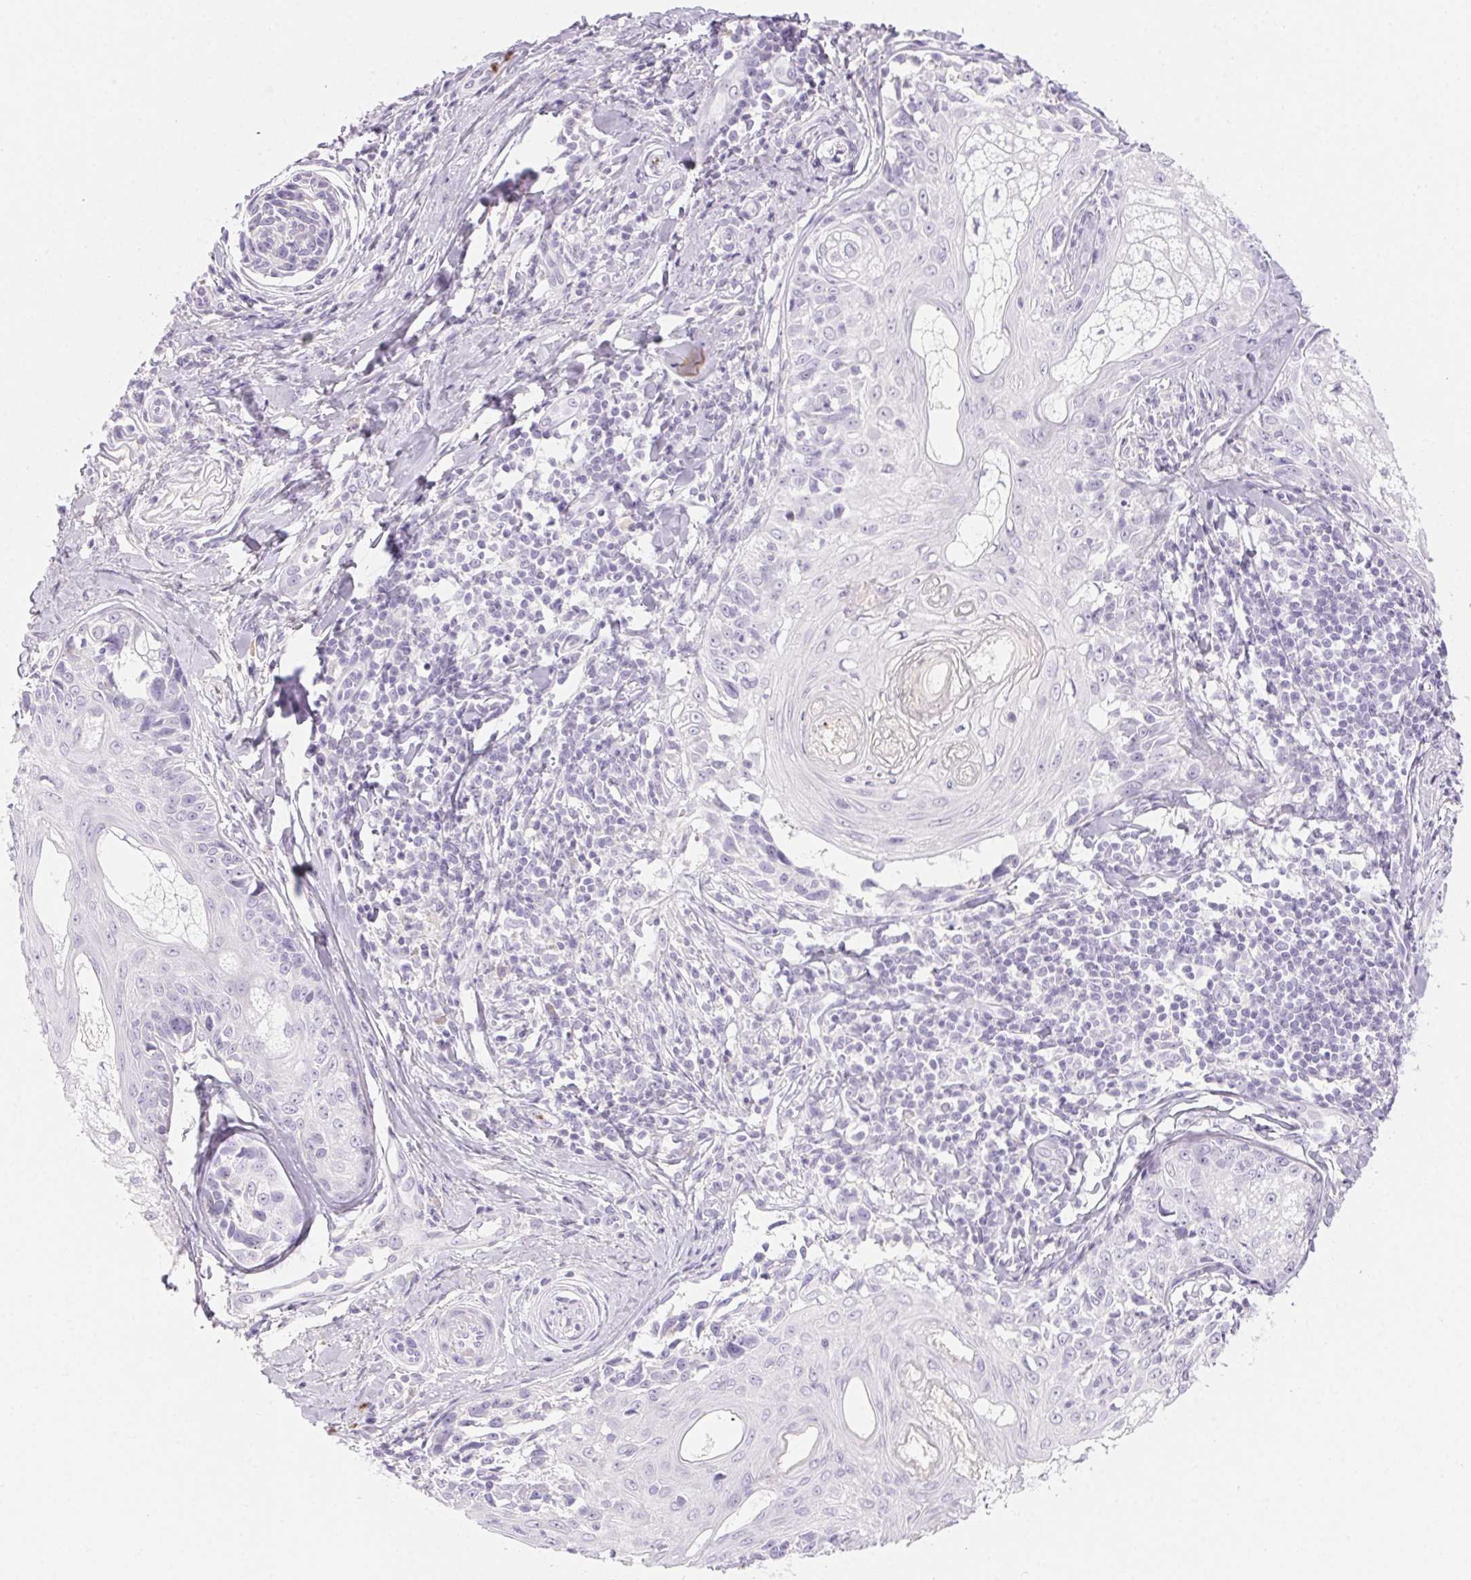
{"staining": {"intensity": "negative", "quantity": "none", "location": "none"}, "tissue": "melanoma", "cell_type": "Tumor cells", "image_type": "cancer", "snomed": [{"axis": "morphology", "description": "Malignant melanoma, NOS"}, {"axis": "topography", "description": "Skin"}], "caption": "Immunohistochemical staining of malignant melanoma reveals no significant expression in tumor cells.", "gene": "PADI4", "patient": {"sex": "female", "age": 86}}